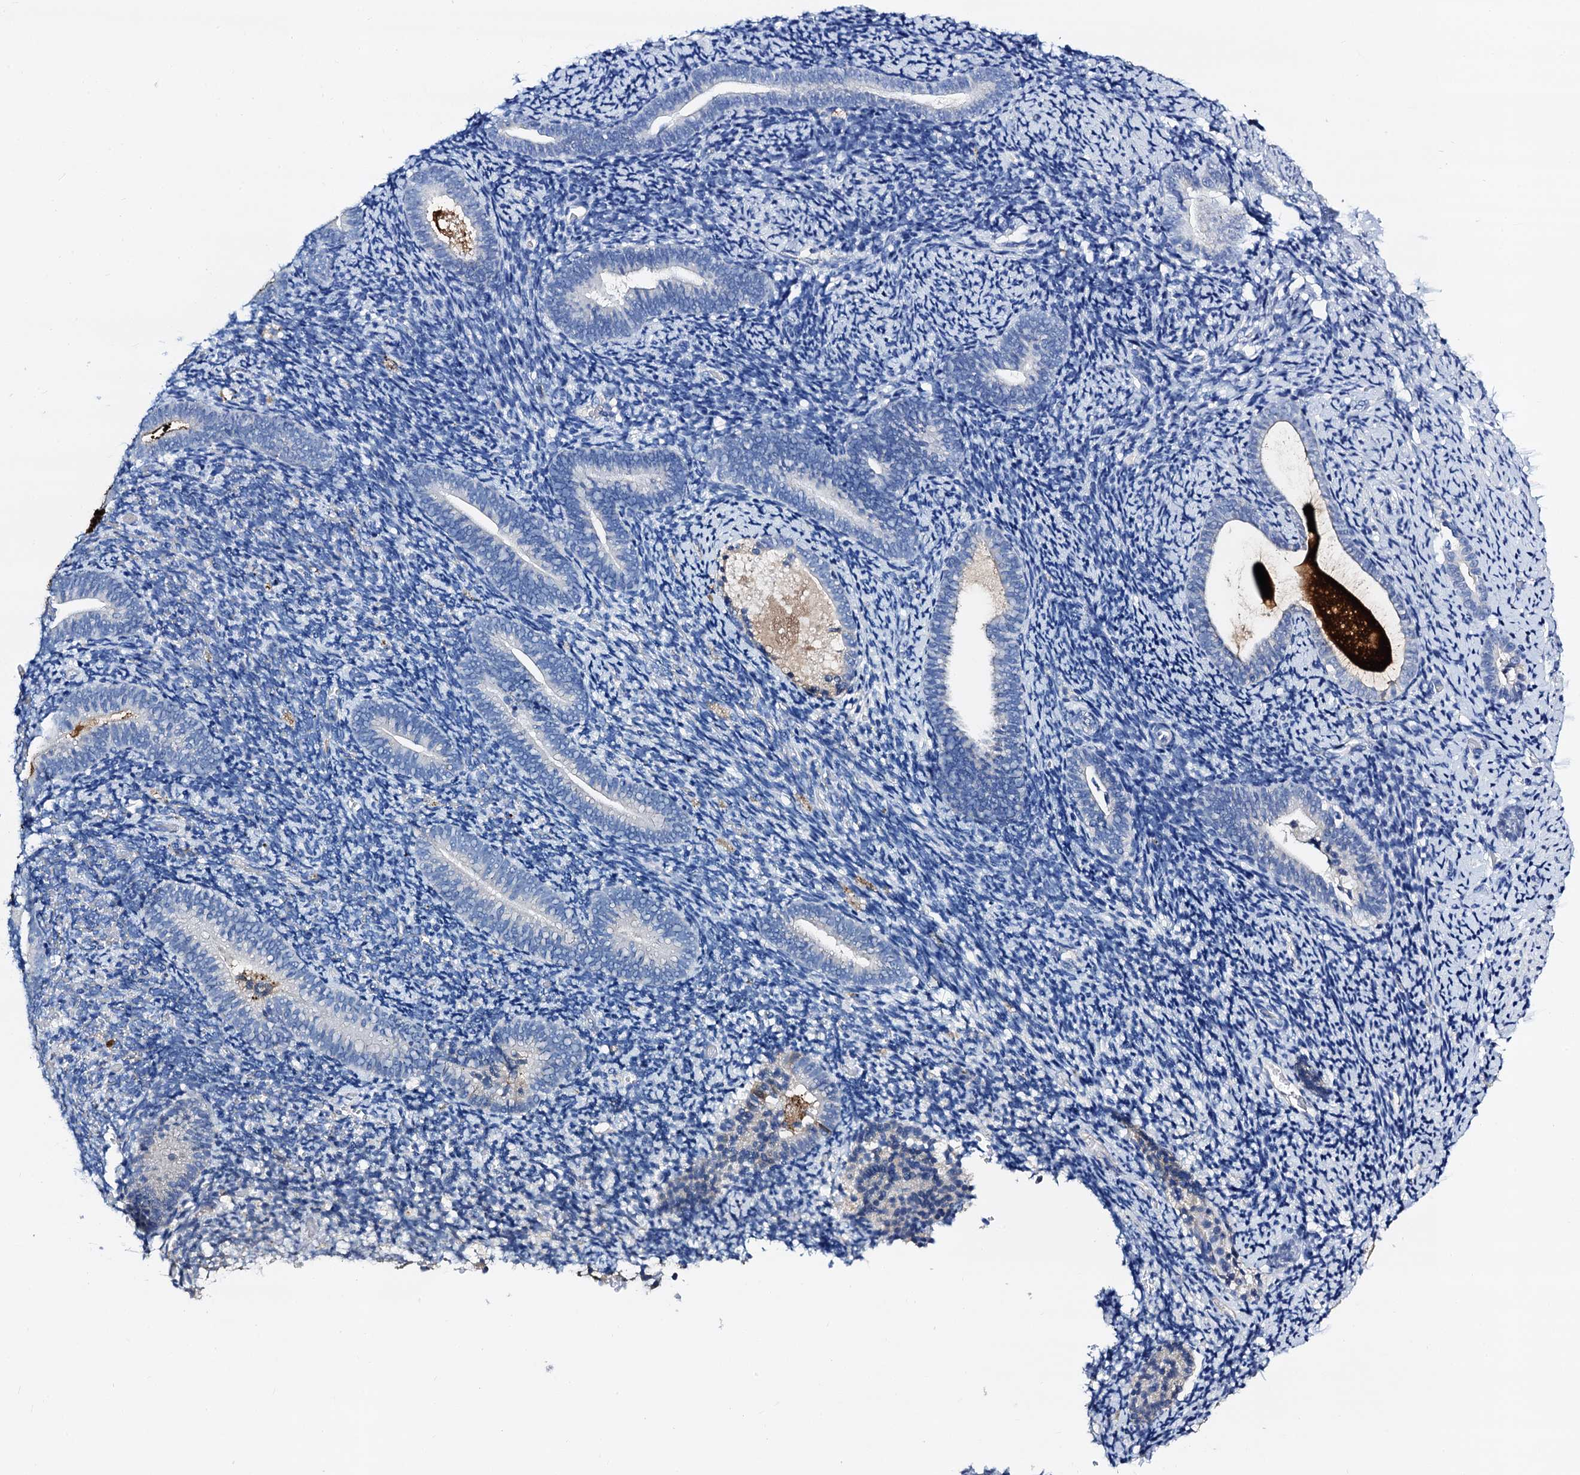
{"staining": {"intensity": "negative", "quantity": "none", "location": "none"}, "tissue": "endometrium", "cell_type": "Cells in endometrial stroma", "image_type": "normal", "snomed": [{"axis": "morphology", "description": "Normal tissue, NOS"}, {"axis": "topography", "description": "Endometrium"}], "caption": "Cells in endometrial stroma show no significant protein staining in unremarkable endometrium.", "gene": "FREM3", "patient": {"sex": "female", "age": 51}}